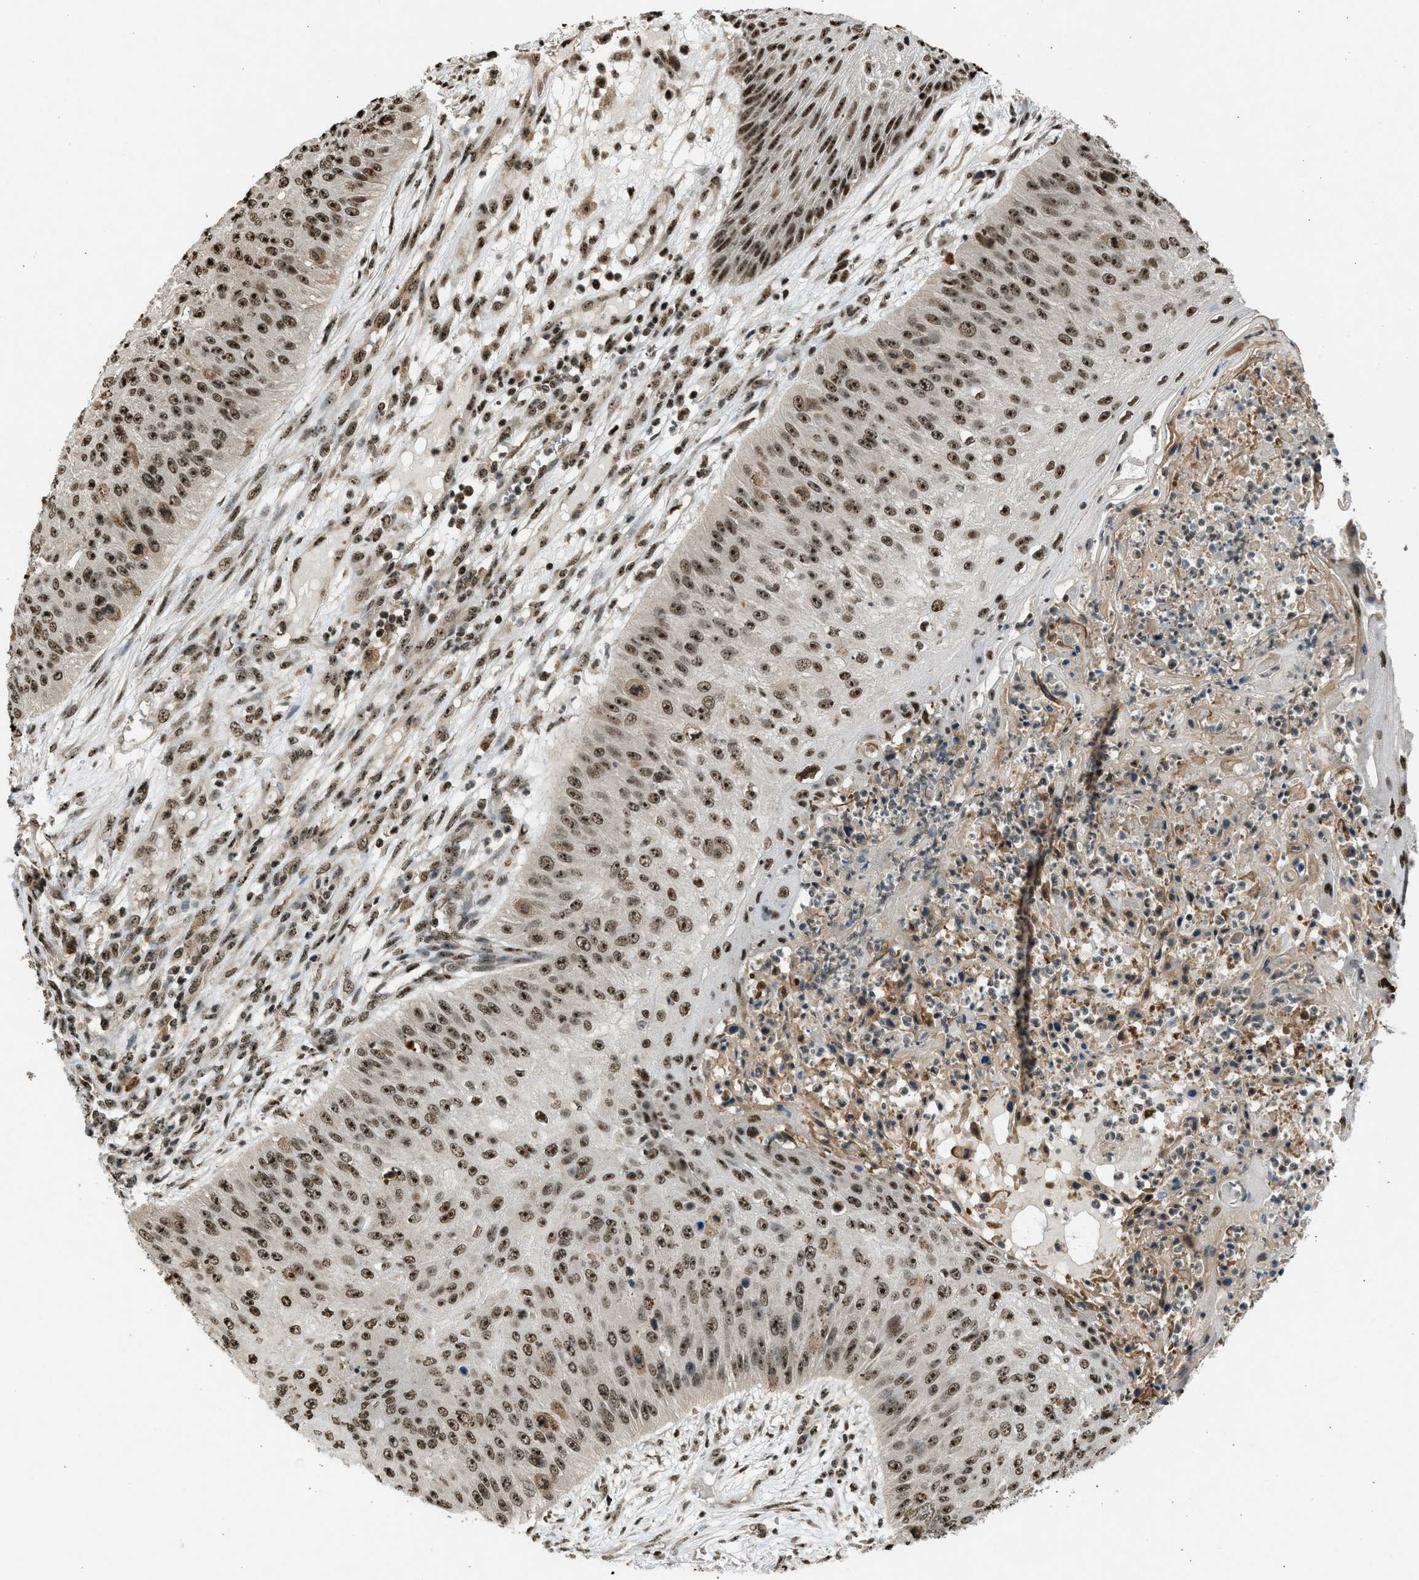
{"staining": {"intensity": "strong", "quantity": ">75%", "location": "nuclear"}, "tissue": "skin cancer", "cell_type": "Tumor cells", "image_type": "cancer", "snomed": [{"axis": "morphology", "description": "Squamous cell carcinoma, NOS"}, {"axis": "topography", "description": "Skin"}], "caption": "An image of squamous cell carcinoma (skin) stained for a protein reveals strong nuclear brown staining in tumor cells.", "gene": "TFDP2", "patient": {"sex": "female", "age": 80}}